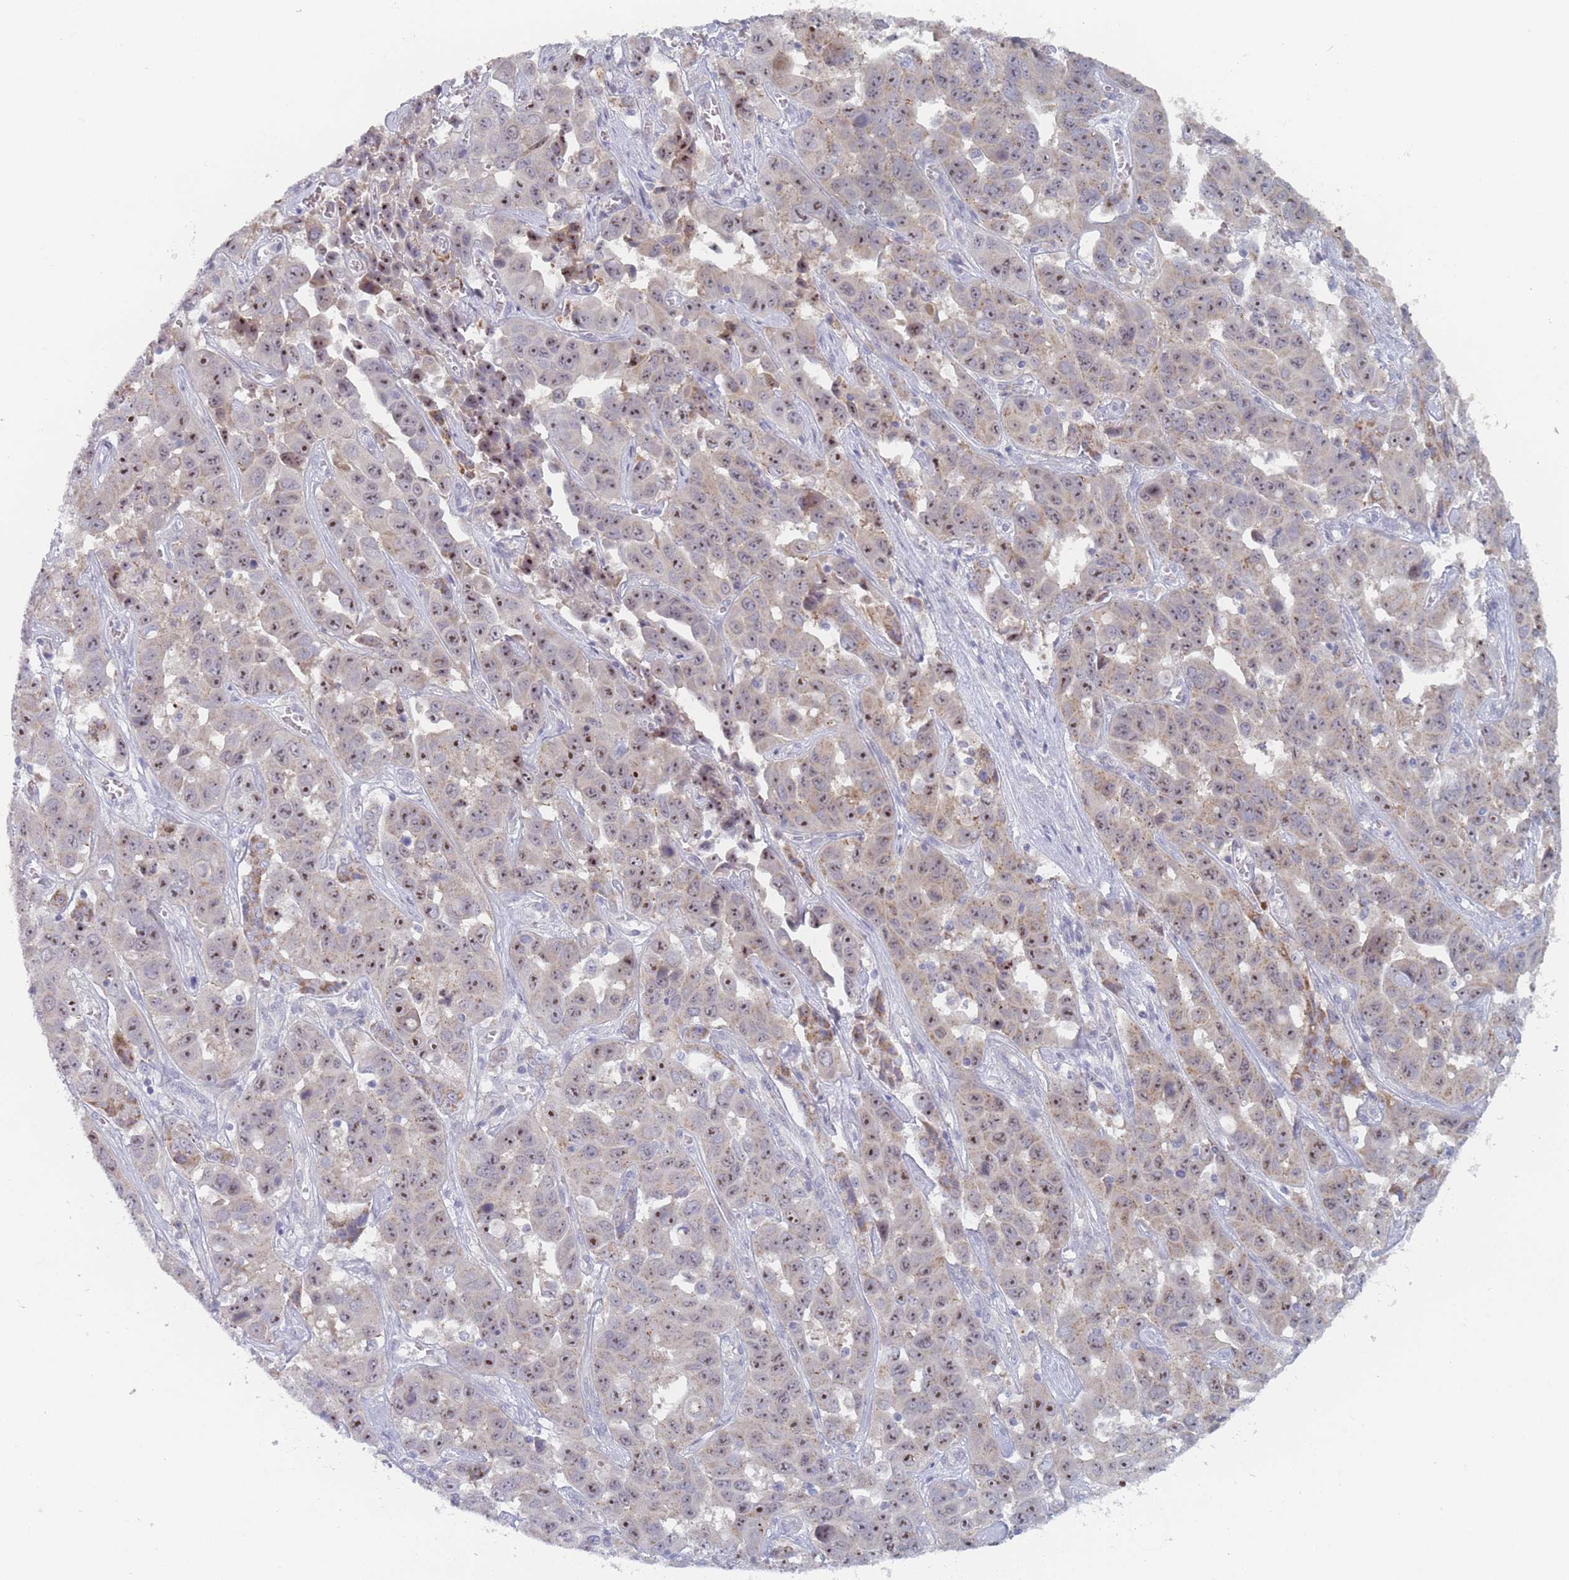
{"staining": {"intensity": "moderate", "quantity": "25%-75%", "location": "cytoplasmic/membranous,nuclear"}, "tissue": "liver cancer", "cell_type": "Tumor cells", "image_type": "cancer", "snomed": [{"axis": "morphology", "description": "Cholangiocarcinoma"}, {"axis": "topography", "description": "Liver"}], "caption": "High-power microscopy captured an immunohistochemistry photomicrograph of cholangiocarcinoma (liver), revealing moderate cytoplasmic/membranous and nuclear staining in about 25%-75% of tumor cells.", "gene": "RNF8", "patient": {"sex": "female", "age": 52}}